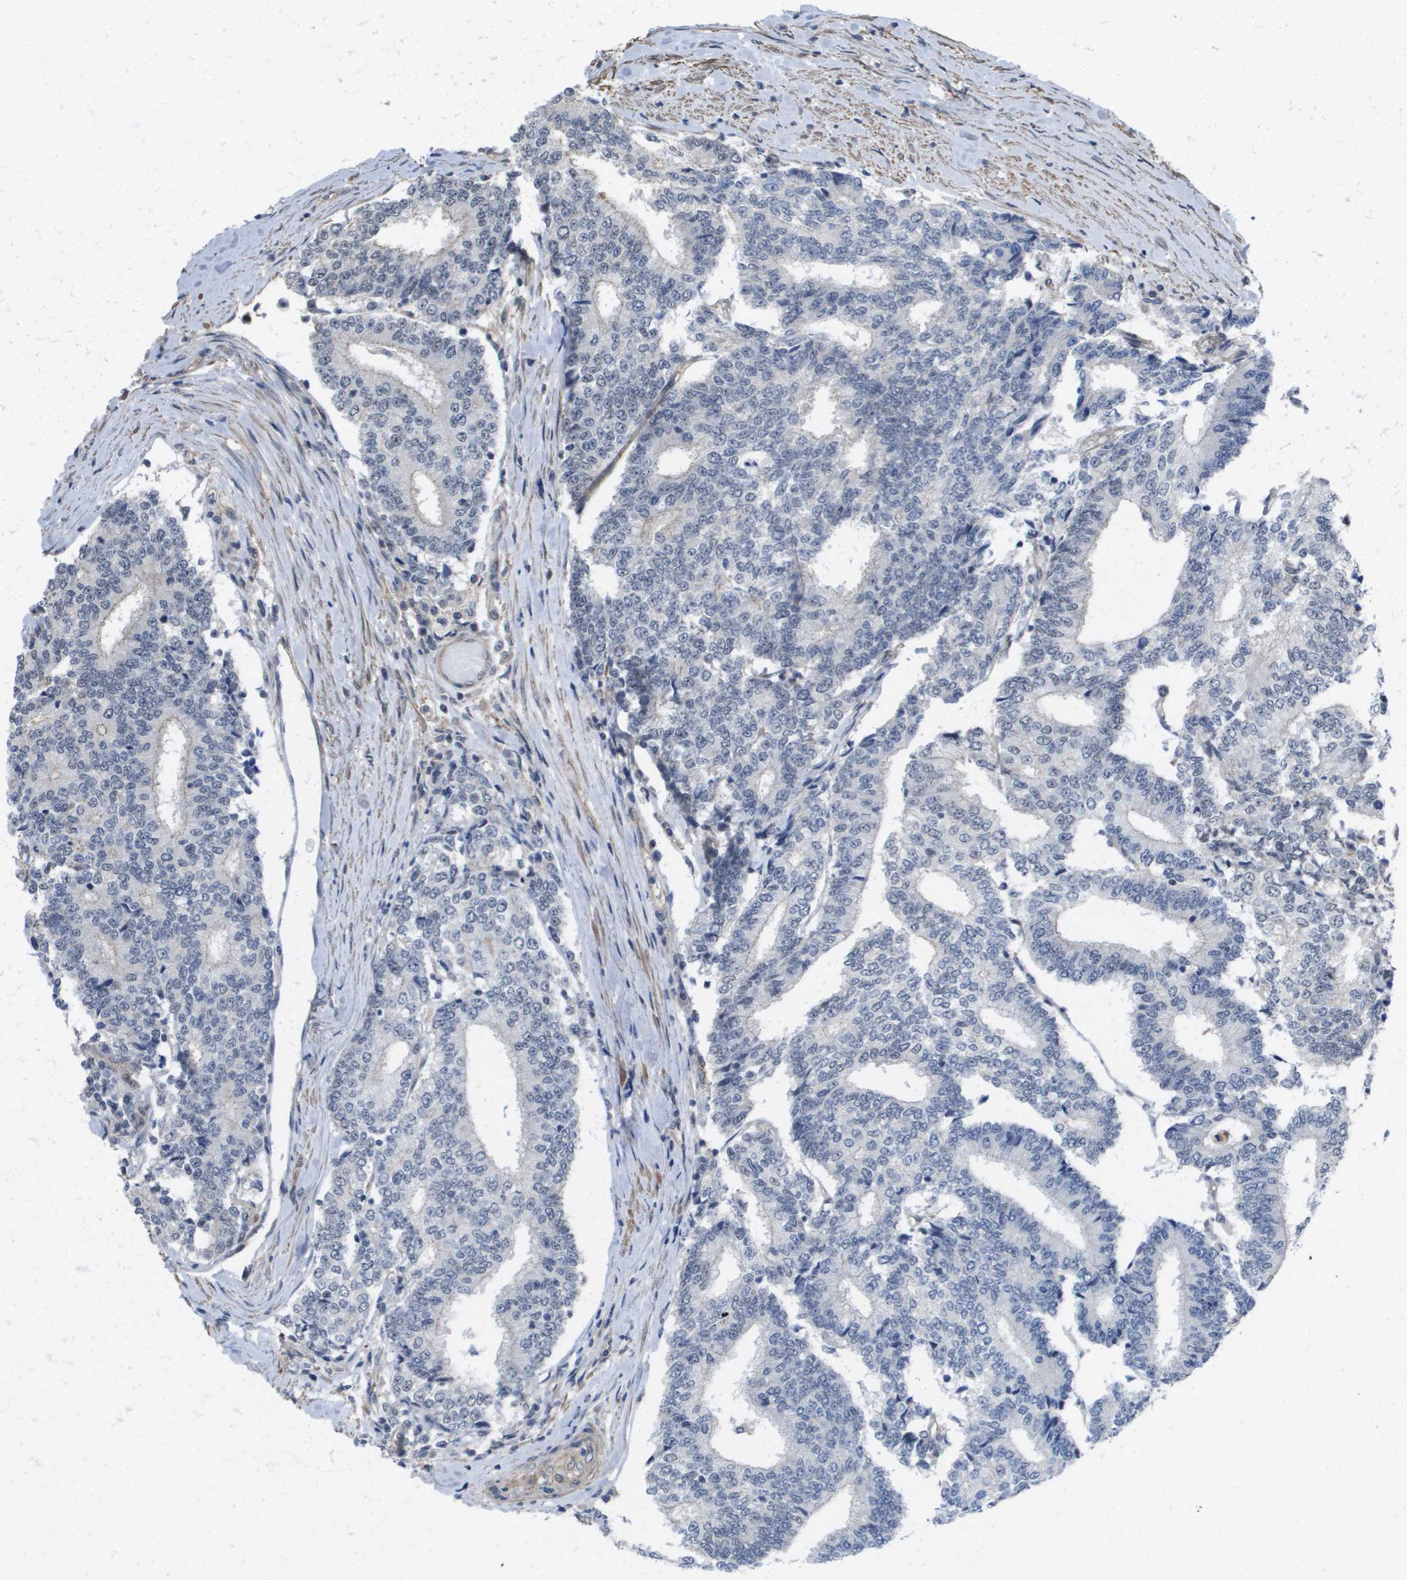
{"staining": {"intensity": "negative", "quantity": "none", "location": "none"}, "tissue": "prostate cancer", "cell_type": "Tumor cells", "image_type": "cancer", "snomed": [{"axis": "morphology", "description": "Normal tissue, NOS"}, {"axis": "morphology", "description": "Adenocarcinoma, High grade"}, {"axis": "topography", "description": "Prostate"}, {"axis": "topography", "description": "Seminal veicle"}], "caption": "Micrograph shows no protein expression in tumor cells of prostate cancer tissue.", "gene": "RNF112", "patient": {"sex": "male", "age": 55}}